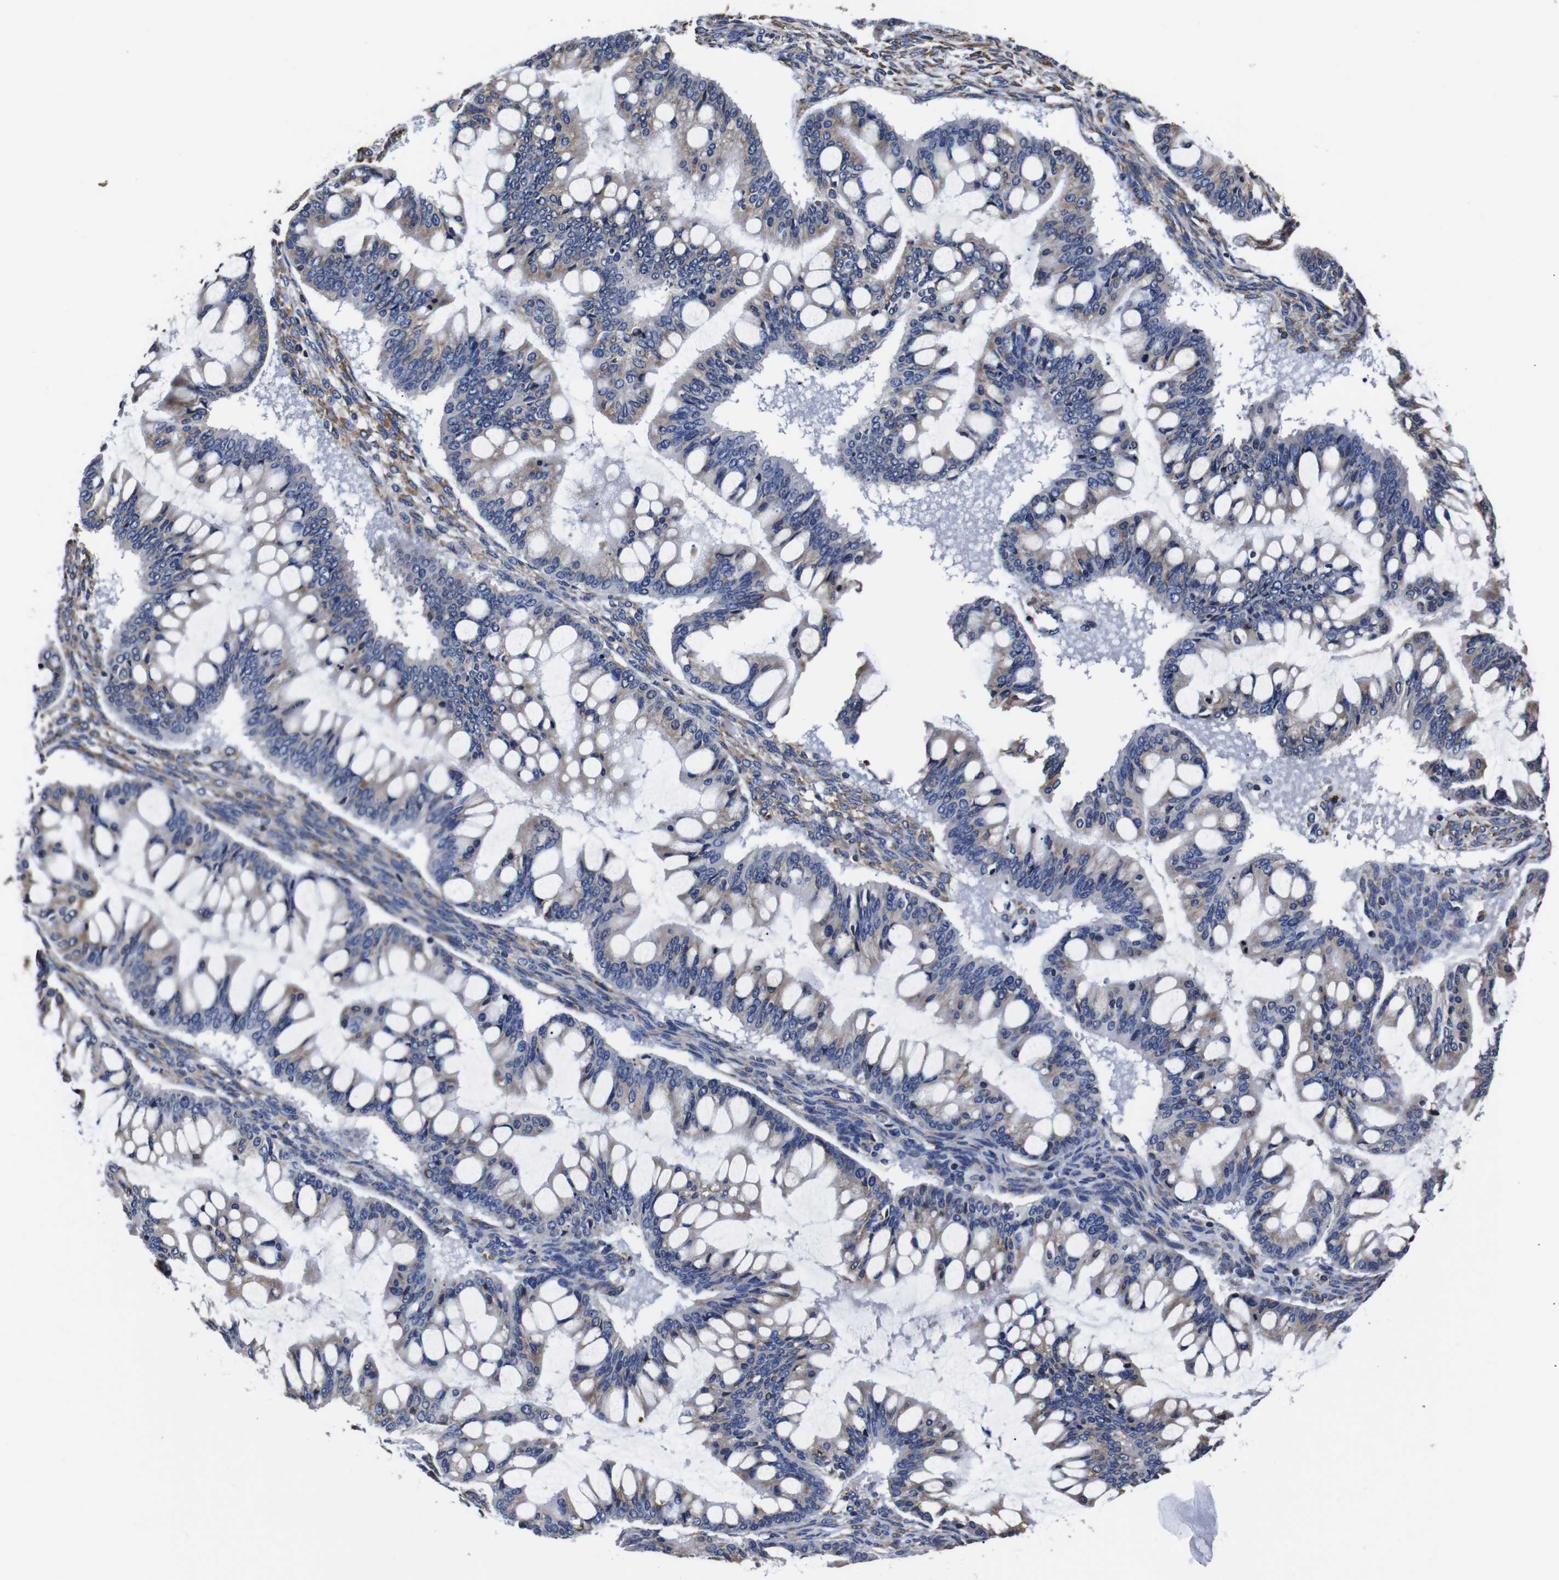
{"staining": {"intensity": "weak", "quantity": "<25%", "location": "cytoplasmic/membranous"}, "tissue": "ovarian cancer", "cell_type": "Tumor cells", "image_type": "cancer", "snomed": [{"axis": "morphology", "description": "Cystadenocarcinoma, mucinous, NOS"}, {"axis": "topography", "description": "Ovary"}], "caption": "DAB immunohistochemical staining of ovarian cancer (mucinous cystadenocarcinoma) reveals no significant staining in tumor cells.", "gene": "PPIB", "patient": {"sex": "female", "age": 73}}